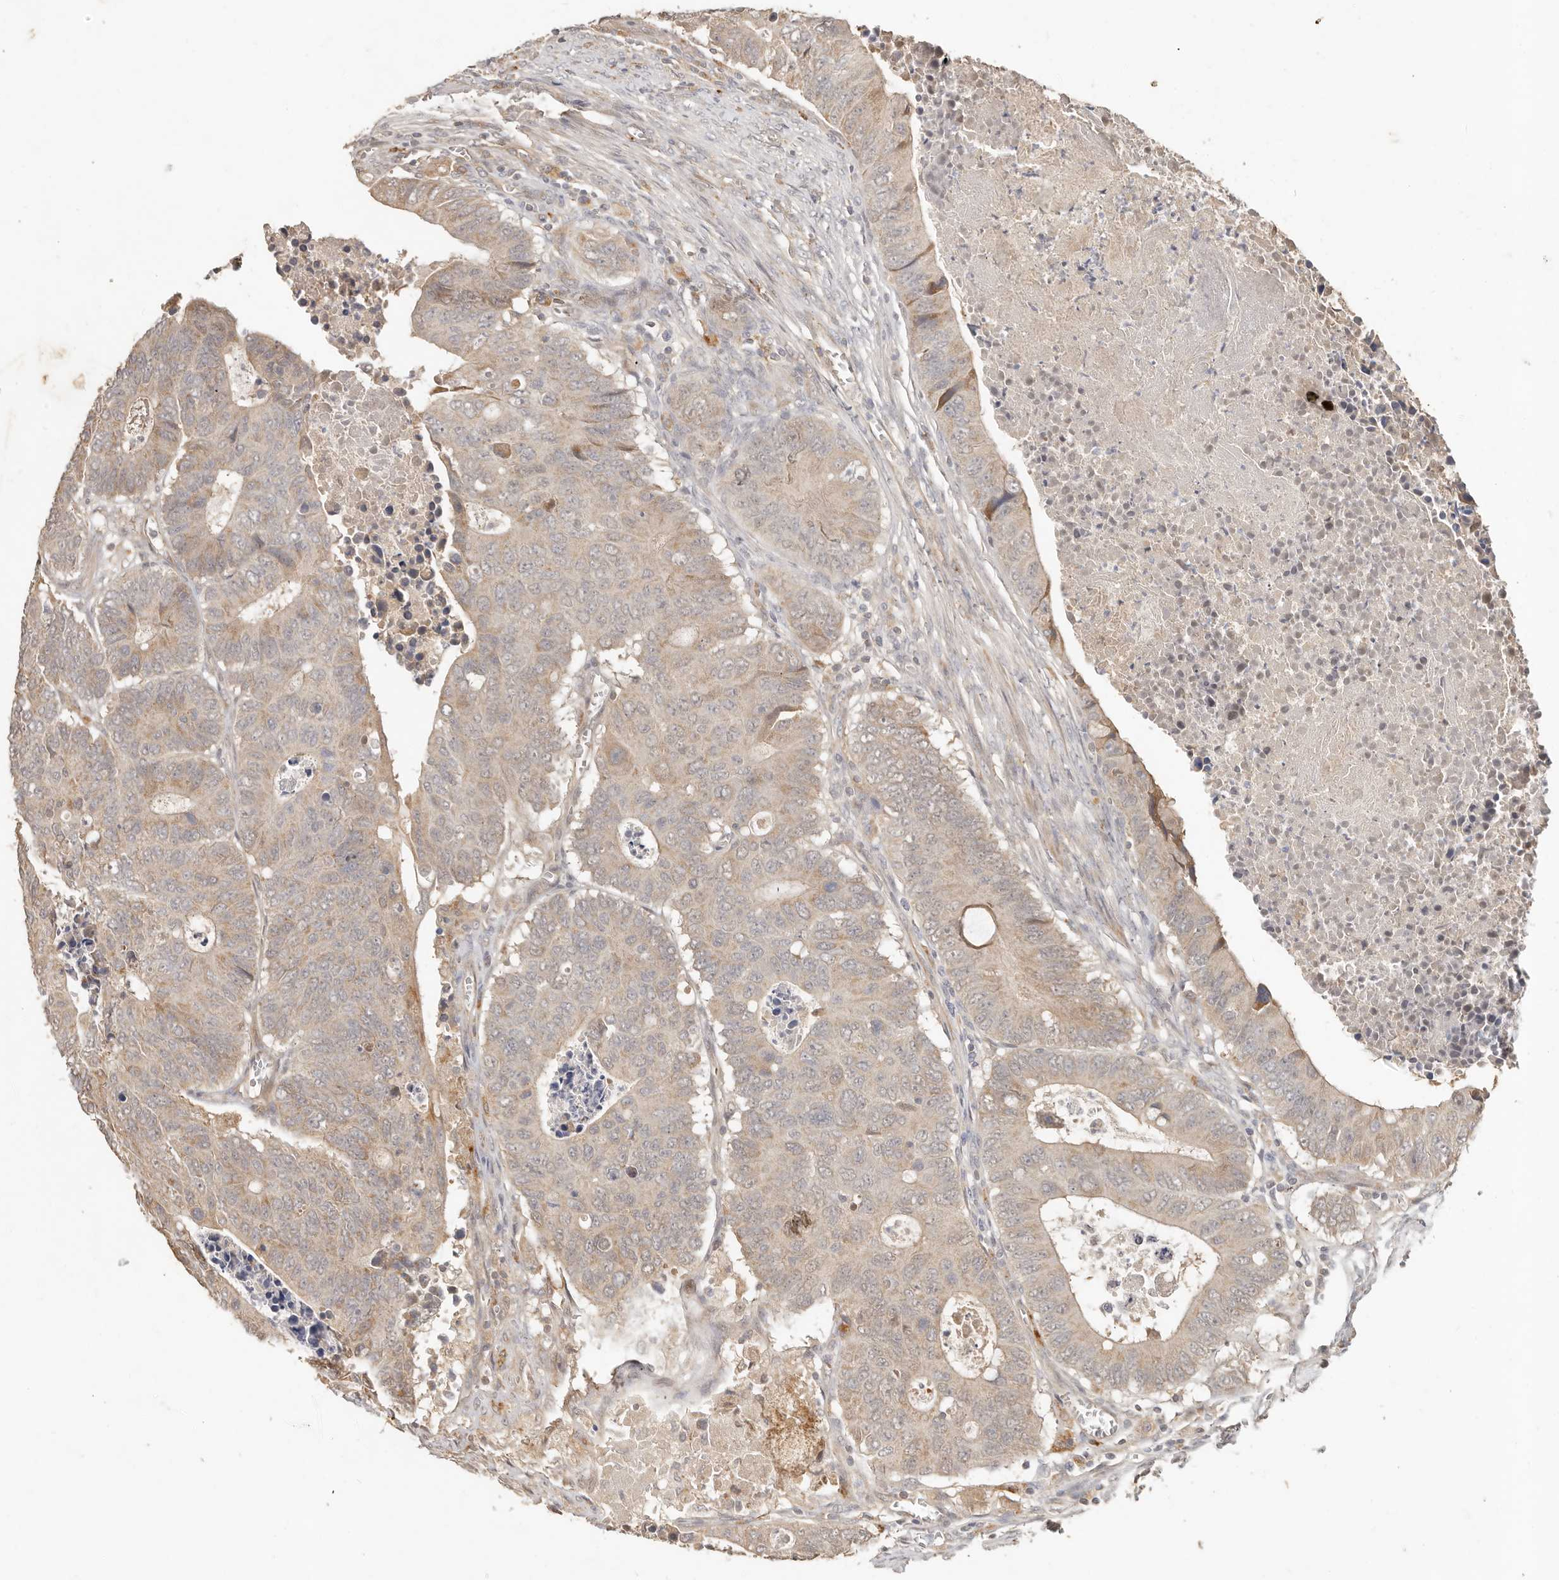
{"staining": {"intensity": "weak", "quantity": ">75%", "location": "cytoplasmic/membranous"}, "tissue": "colorectal cancer", "cell_type": "Tumor cells", "image_type": "cancer", "snomed": [{"axis": "morphology", "description": "Adenocarcinoma, NOS"}, {"axis": "topography", "description": "Colon"}], "caption": "A photomicrograph of colorectal cancer (adenocarcinoma) stained for a protein exhibits weak cytoplasmic/membranous brown staining in tumor cells.", "gene": "MTFR2", "patient": {"sex": "male", "age": 87}}